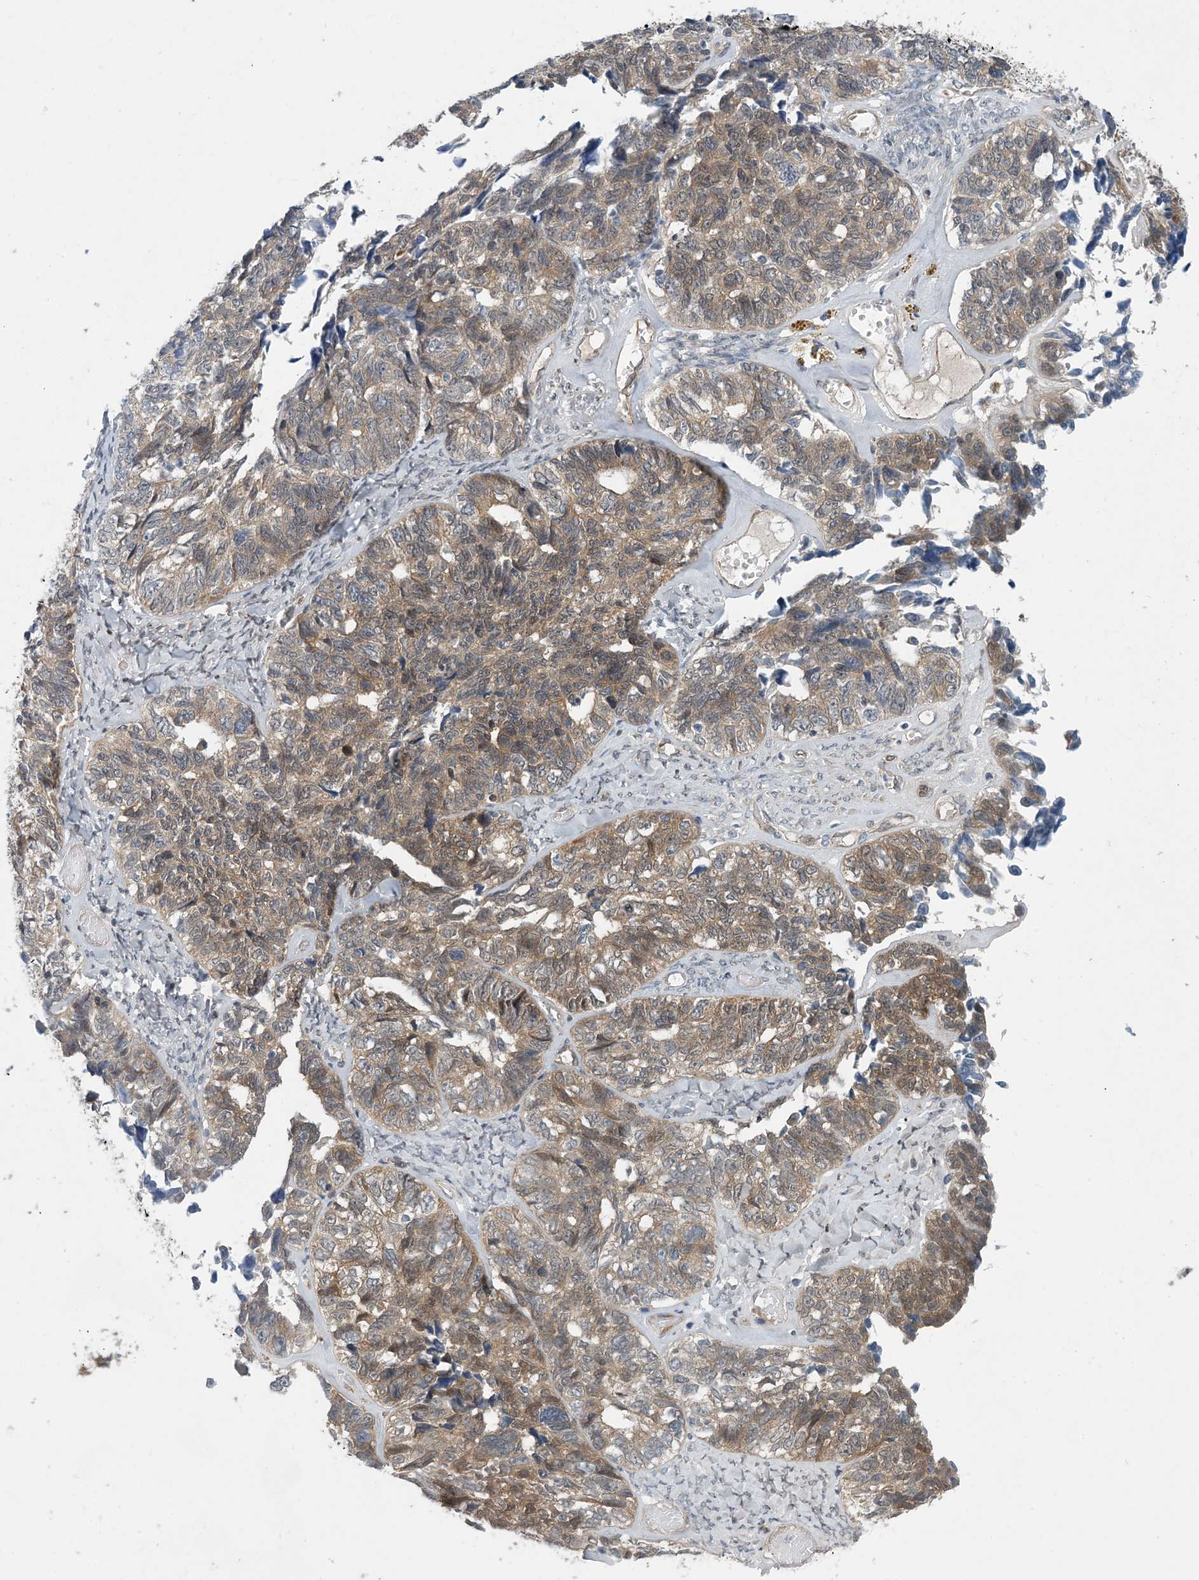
{"staining": {"intensity": "moderate", "quantity": "25%-75%", "location": "cytoplasmic/membranous,nuclear"}, "tissue": "ovarian cancer", "cell_type": "Tumor cells", "image_type": "cancer", "snomed": [{"axis": "morphology", "description": "Cystadenocarcinoma, serous, NOS"}, {"axis": "topography", "description": "Ovary"}], "caption": "Moderate cytoplasmic/membranous and nuclear protein positivity is identified in about 25%-75% of tumor cells in ovarian cancer (serous cystadenocarcinoma).", "gene": "HIKESHI", "patient": {"sex": "female", "age": 79}}